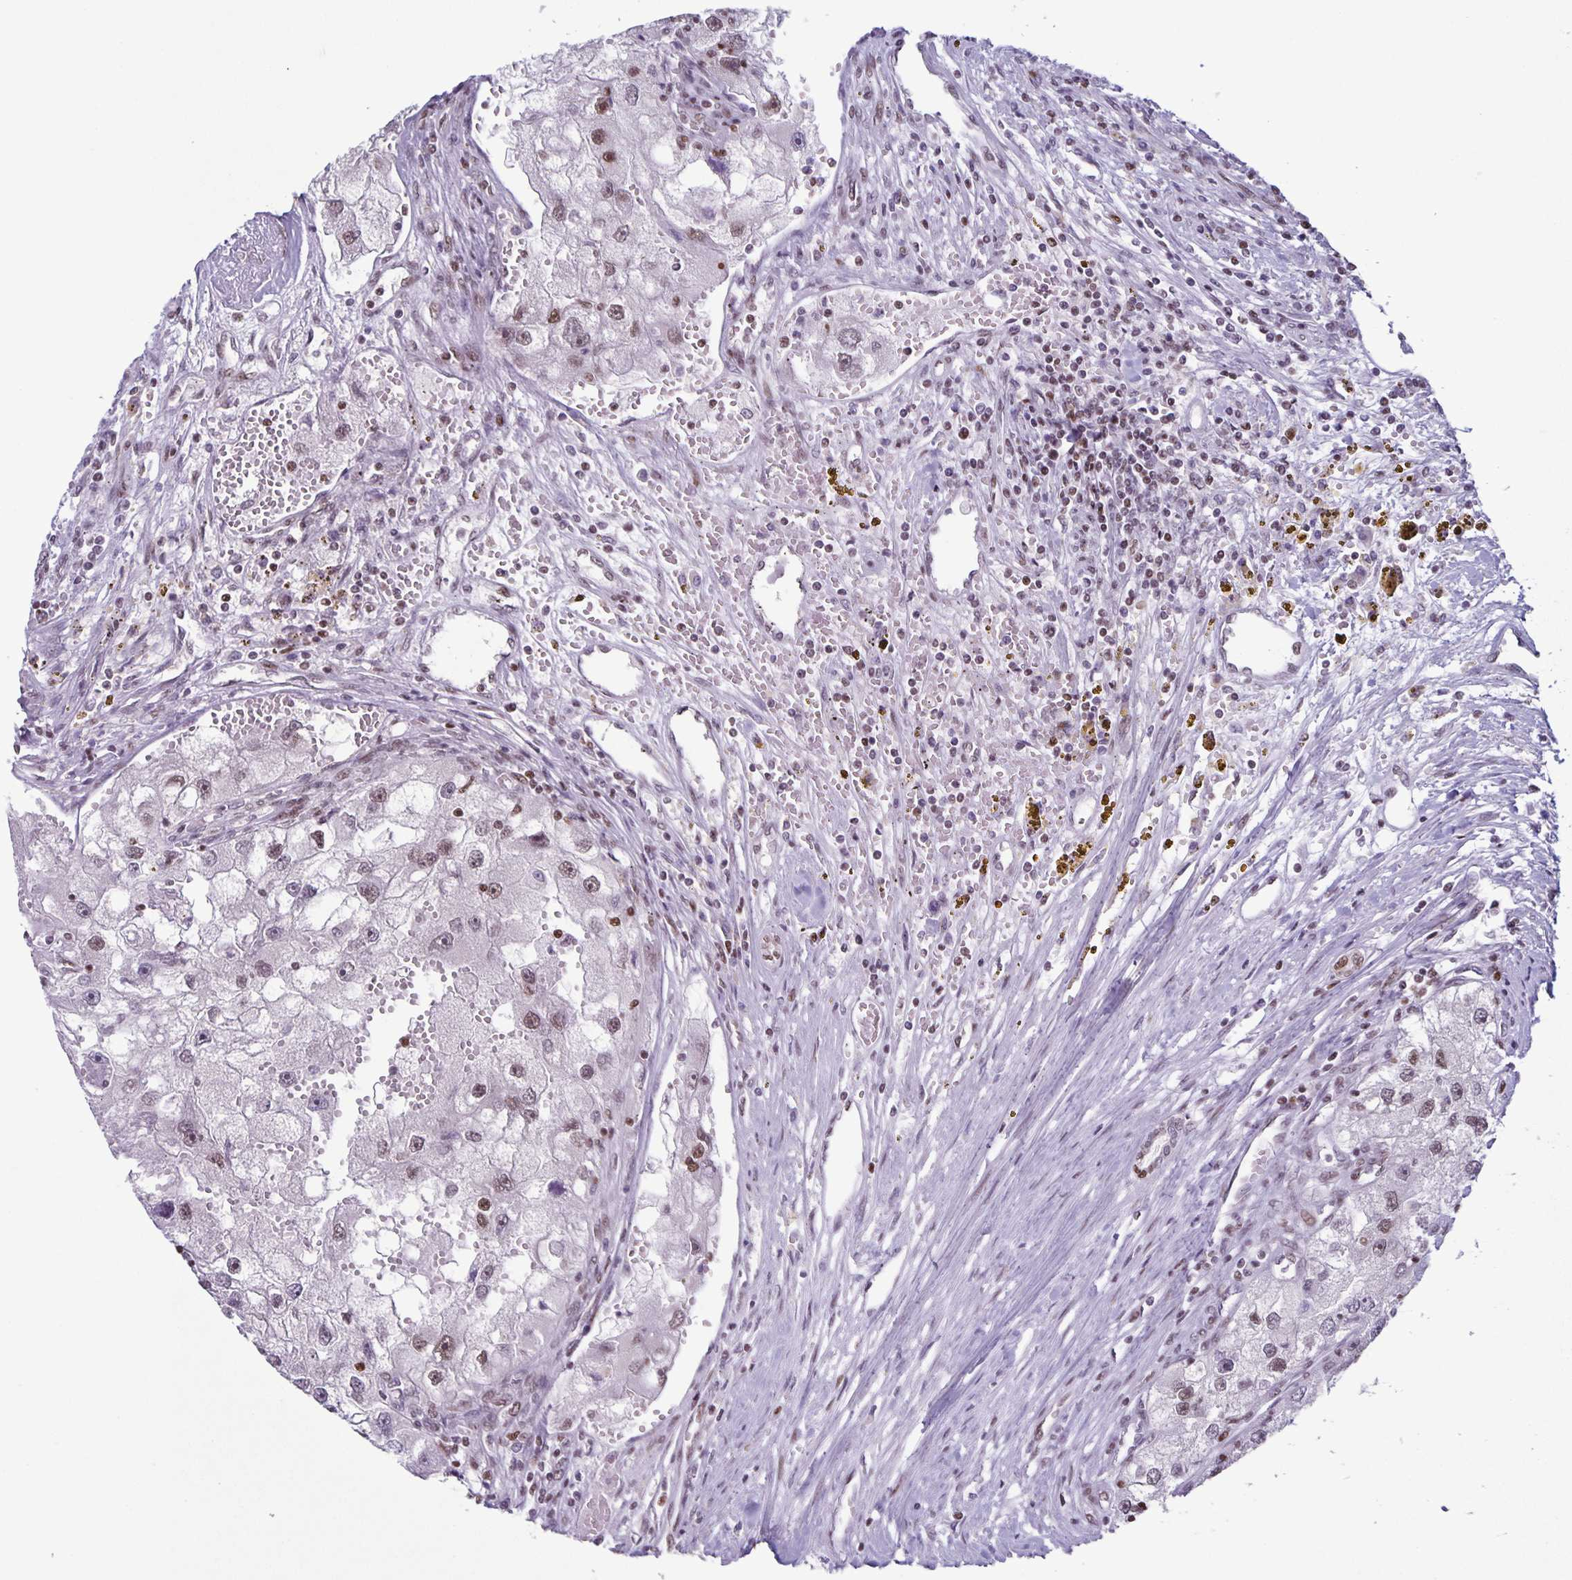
{"staining": {"intensity": "weak", "quantity": "25%-75%", "location": "nuclear"}, "tissue": "renal cancer", "cell_type": "Tumor cells", "image_type": "cancer", "snomed": [{"axis": "morphology", "description": "Adenocarcinoma, NOS"}, {"axis": "topography", "description": "Kidney"}], "caption": "Immunohistochemical staining of renal cancer exhibits low levels of weak nuclear positivity in about 25%-75% of tumor cells. The protein is shown in brown color, while the nuclei are stained blue.", "gene": "JUND", "patient": {"sex": "male", "age": 63}}